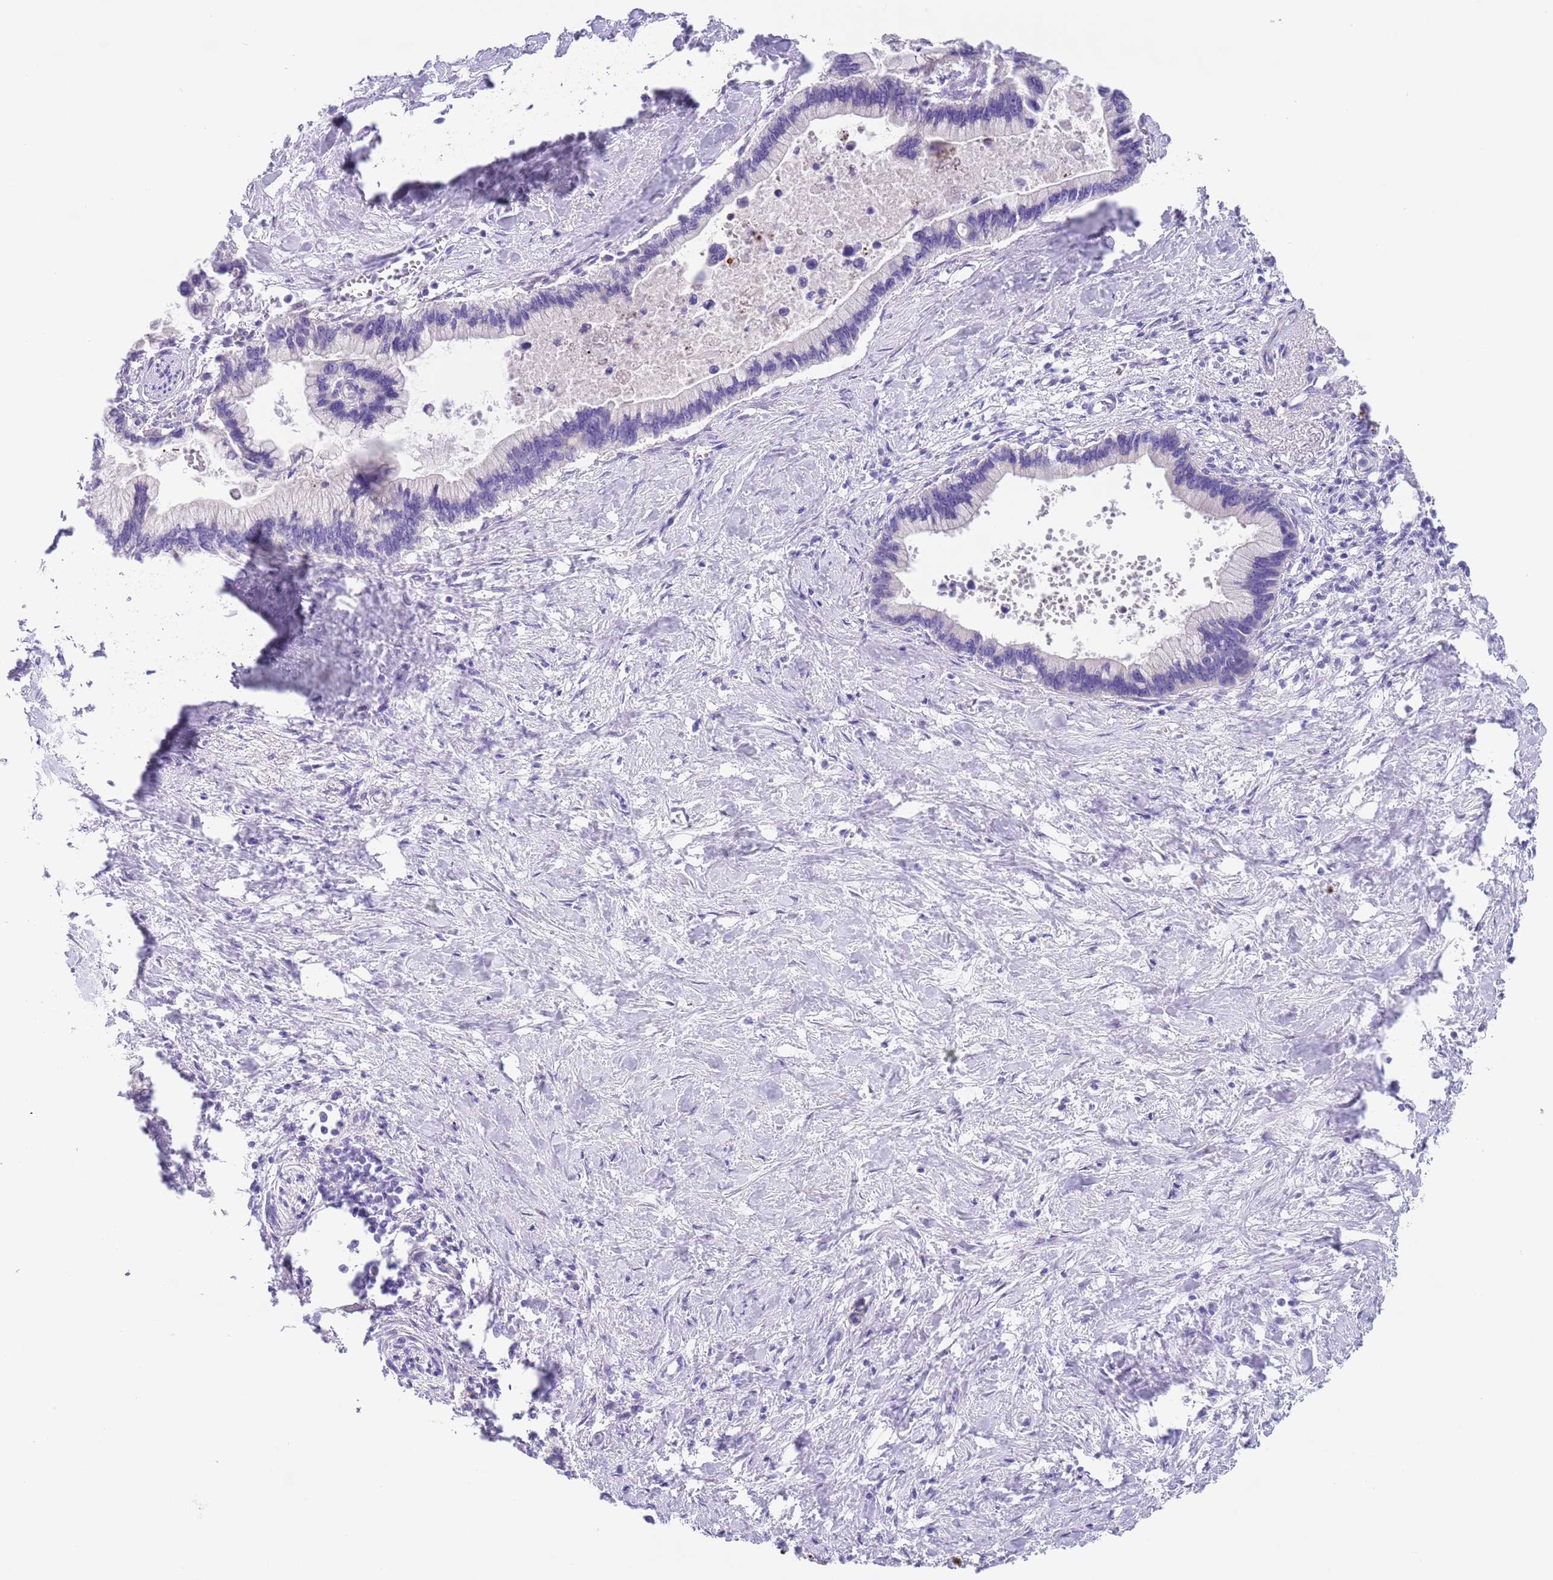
{"staining": {"intensity": "negative", "quantity": "none", "location": "none"}, "tissue": "pancreatic cancer", "cell_type": "Tumor cells", "image_type": "cancer", "snomed": [{"axis": "morphology", "description": "Adenocarcinoma, NOS"}, {"axis": "topography", "description": "Pancreas"}], "caption": "The image demonstrates no staining of tumor cells in adenocarcinoma (pancreatic).", "gene": "SPIRE2", "patient": {"sex": "female", "age": 83}}